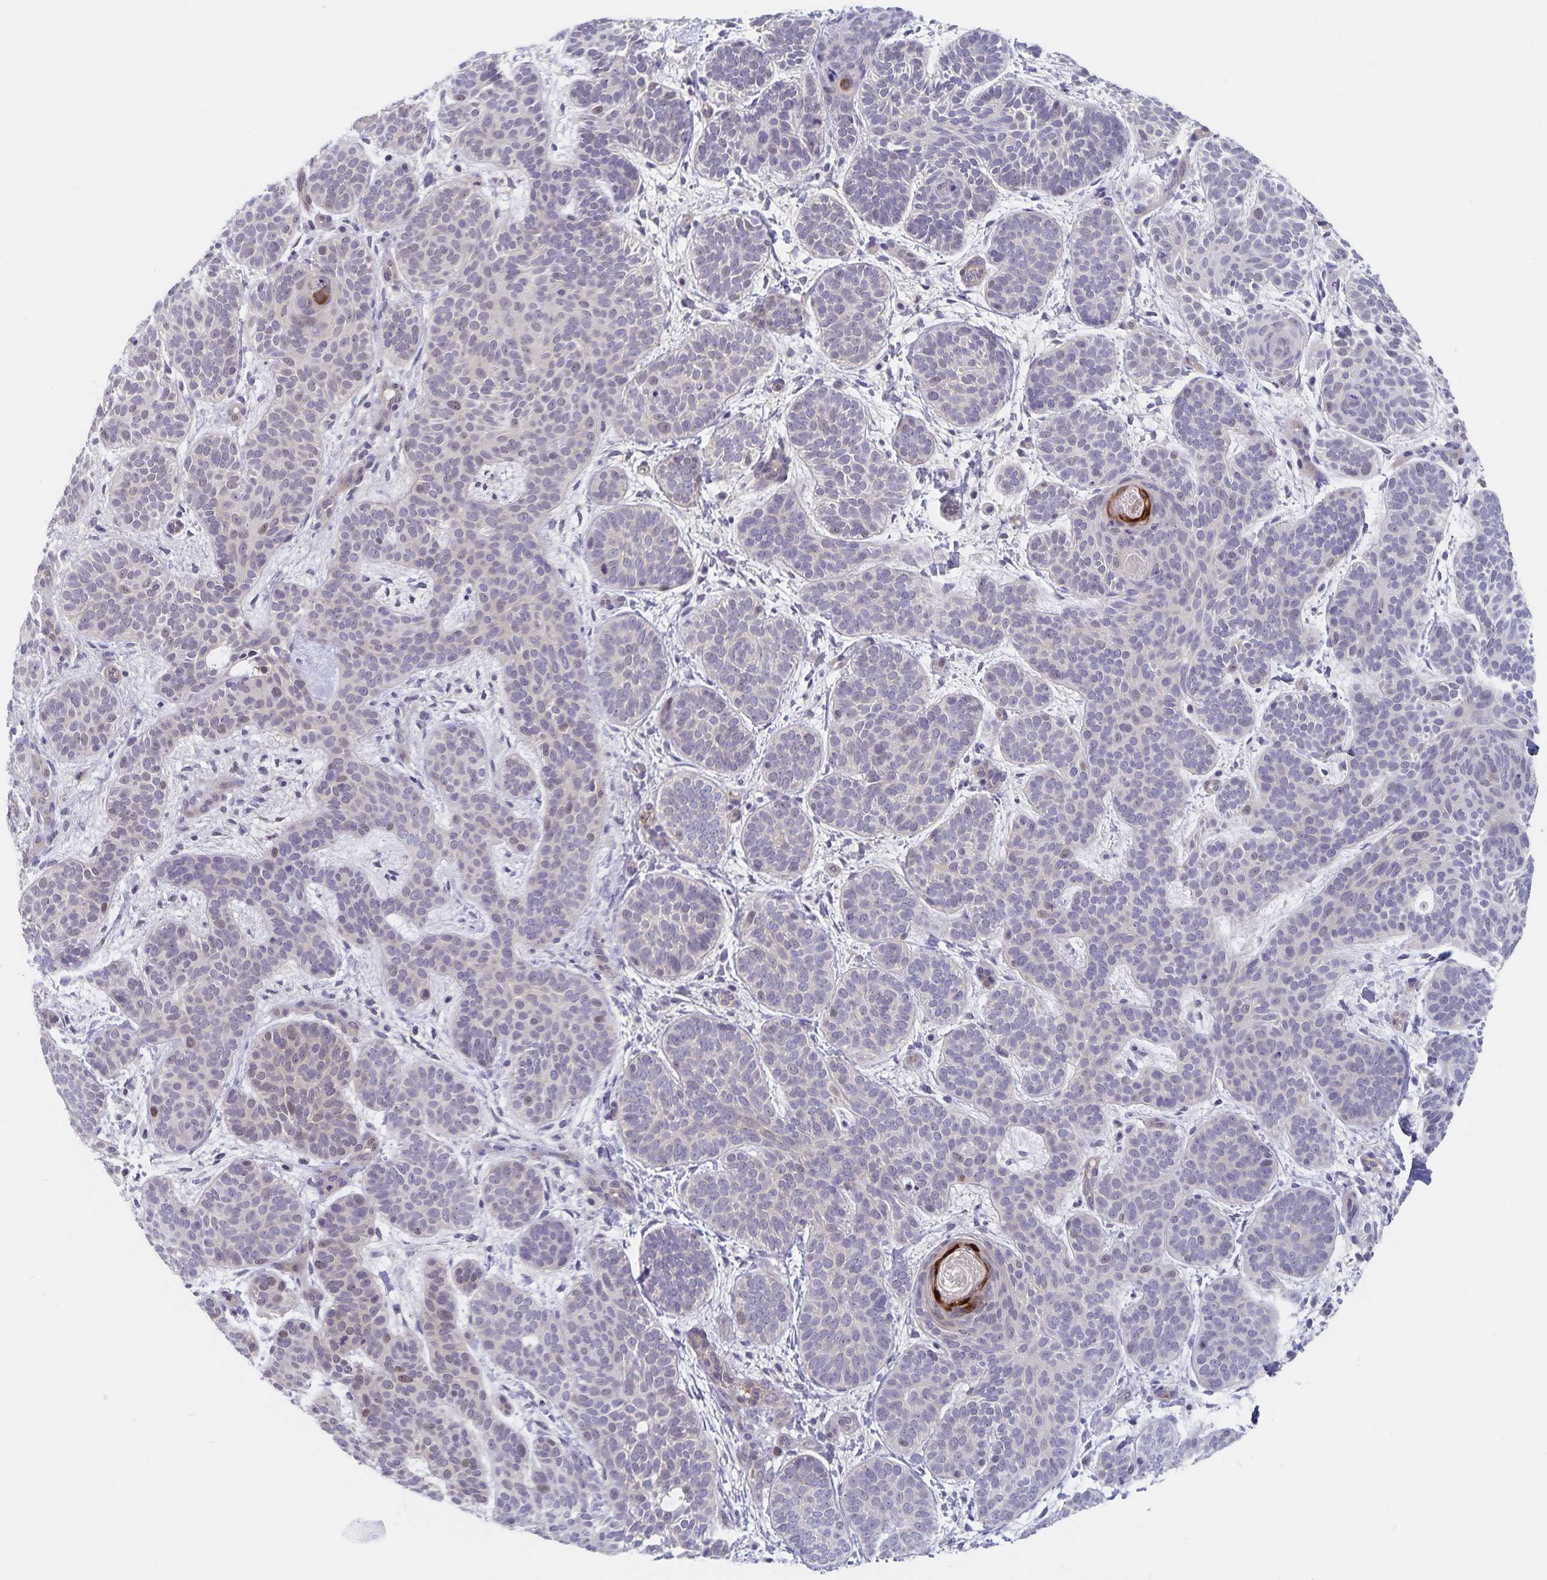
{"staining": {"intensity": "negative", "quantity": "none", "location": "none"}, "tissue": "skin cancer", "cell_type": "Tumor cells", "image_type": "cancer", "snomed": [{"axis": "morphology", "description": "Basal cell carcinoma"}, {"axis": "topography", "description": "Skin"}], "caption": "High magnification brightfield microscopy of skin cancer (basal cell carcinoma) stained with DAB (3,3'-diaminobenzidine) (brown) and counterstained with hematoxylin (blue): tumor cells show no significant staining.", "gene": "BAG6", "patient": {"sex": "female", "age": 82}}